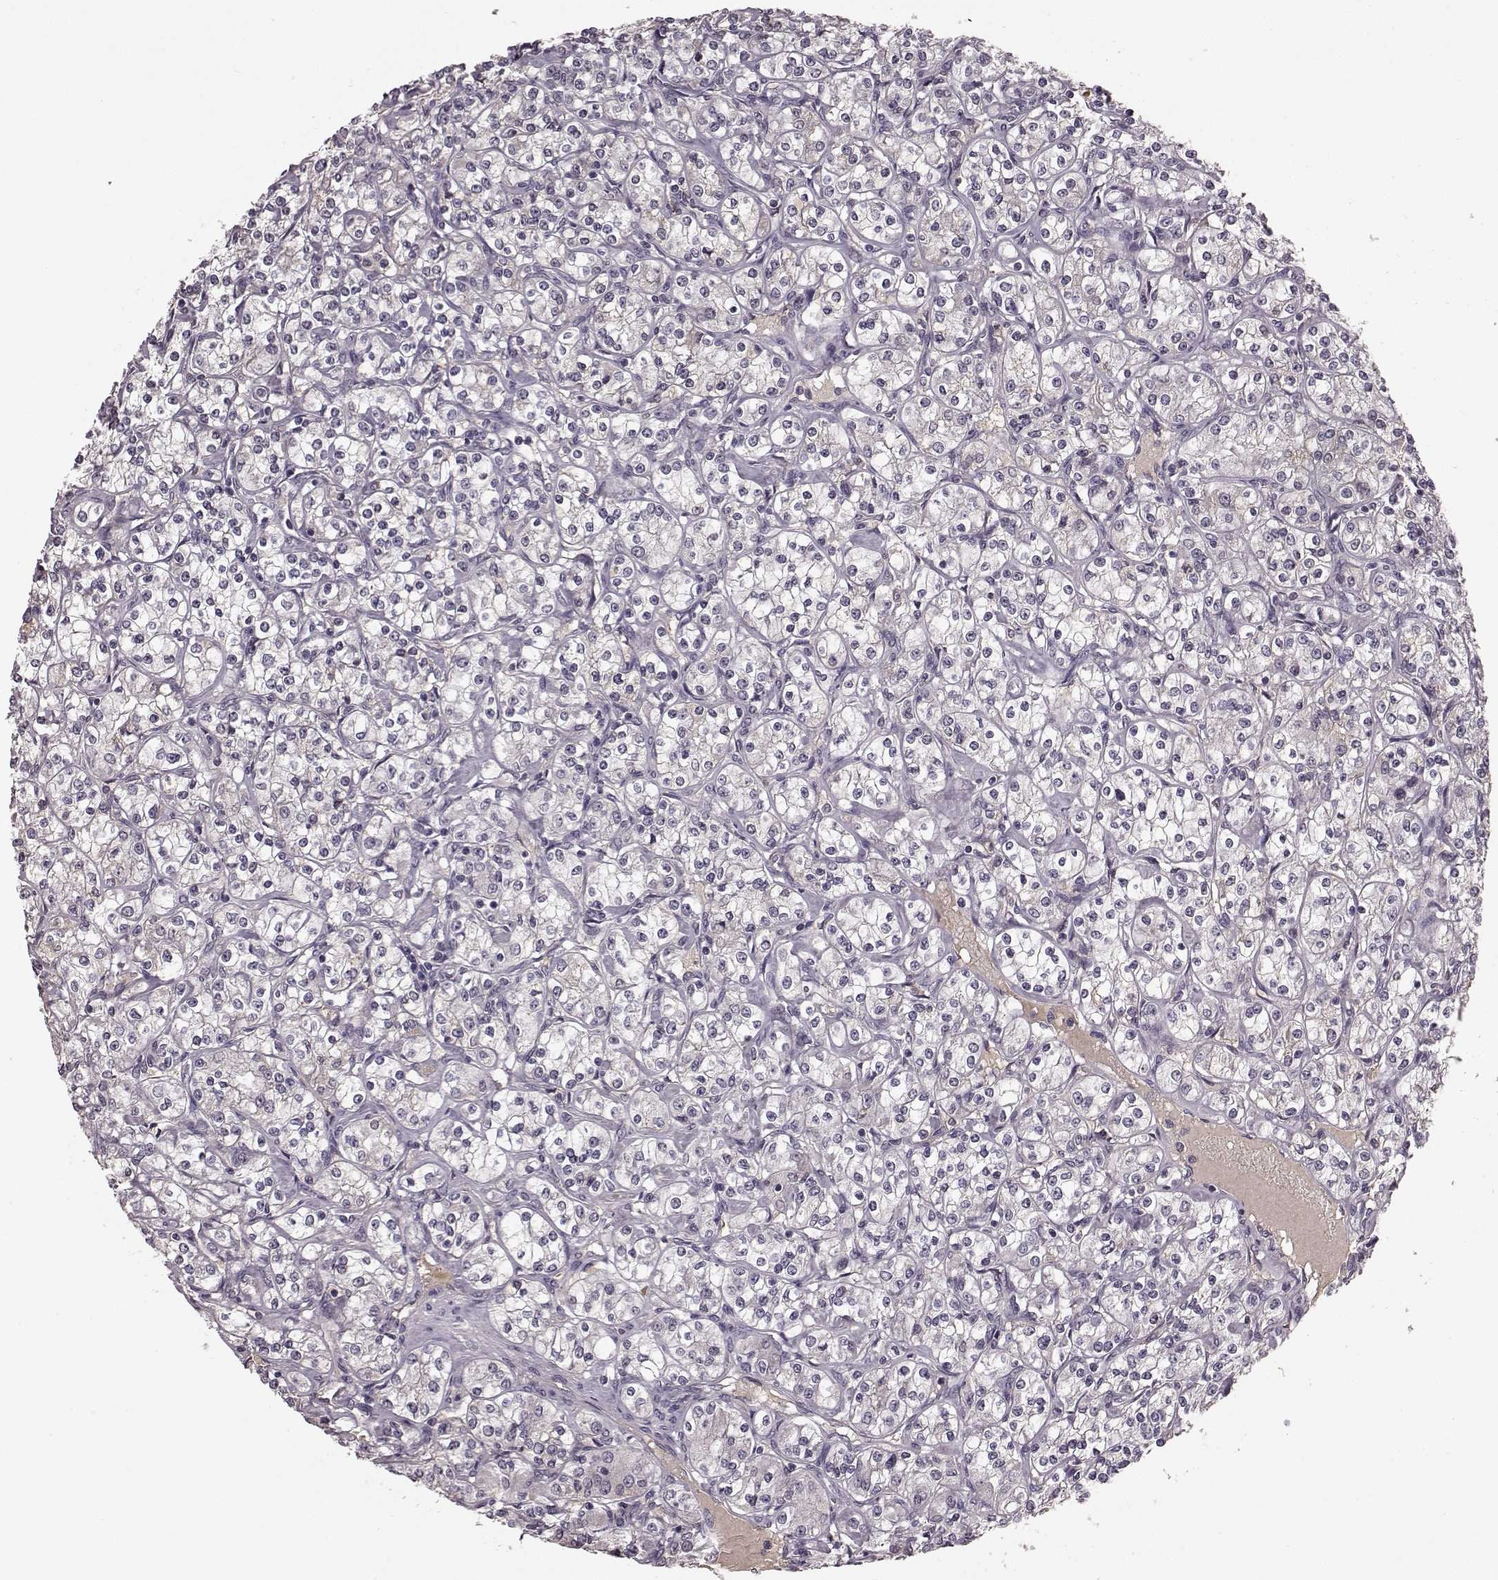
{"staining": {"intensity": "negative", "quantity": "none", "location": "none"}, "tissue": "renal cancer", "cell_type": "Tumor cells", "image_type": "cancer", "snomed": [{"axis": "morphology", "description": "Adenocarcinoma, NOS"}, {"axis": "topography", "description": "Kidney"}], "caption": "The micrograph exhibits no significant expression in tumor cells of adenocarcinoma (renal).", "gene": "NRL", "patient": {"sex": "male", "age": 77}}